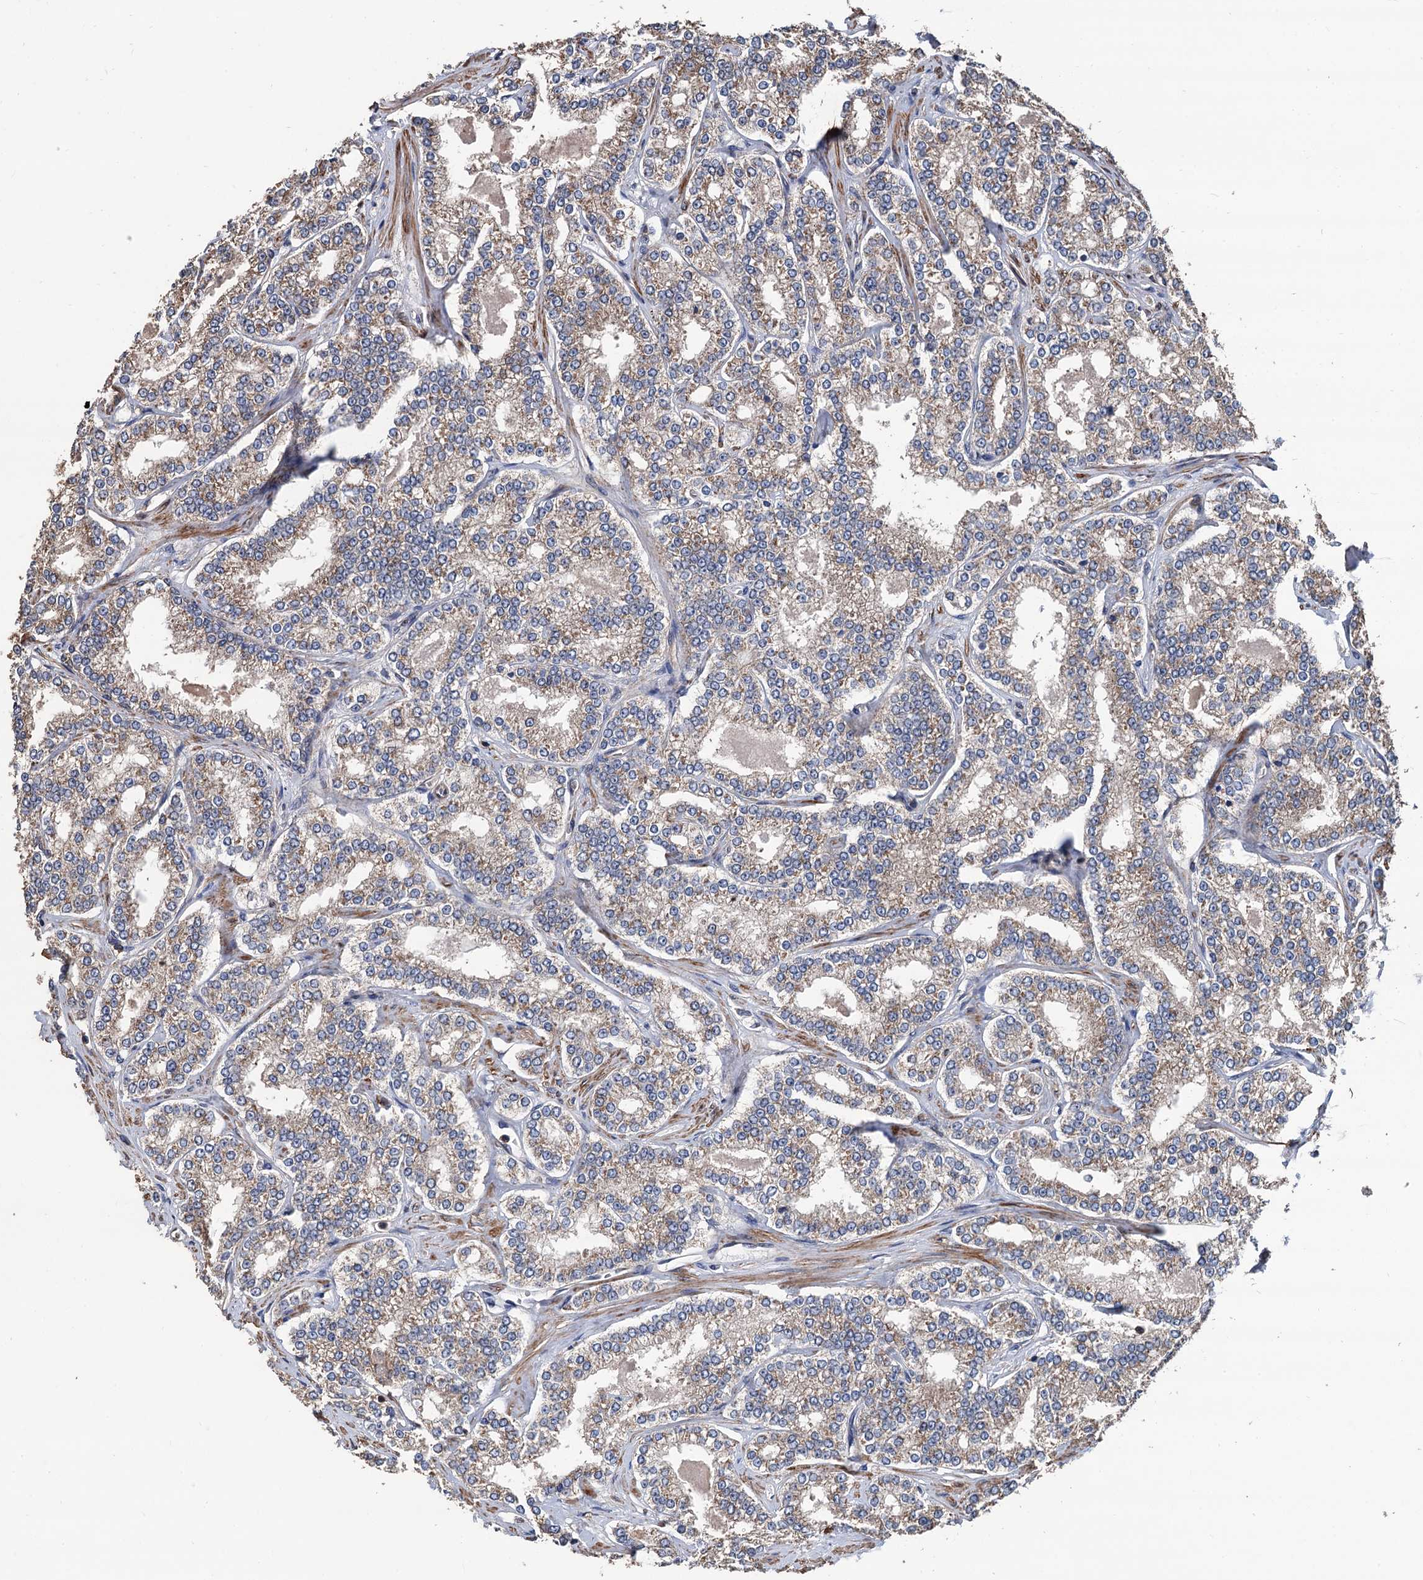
{"staining": {"intensity": "weak", "quantity": ">75%", "location": "cytoplasmic/membranous"}, "tissue": "prostate cancer", "cell_type": "Tumor cells", "image_type": "cancer", "snomed": [{"axis": "morphology", "description": "Normal tissue, NOS"}, {"axis": "morphology", "description": "Adenocarcinoma, High grade"}, {"axis": "topography", "description": "Prostate"}], "caption": "DAB (3,3'-diaminobenzidine) immunohistochemical staining of adenocarcinoma (high-grade) (prostate) shows weak cytoplasmic/membranous protein staining in approximately >75% of tumor cells.", "gene": "PPP4R1", "patient": {"sex": "male", "age": 83}}